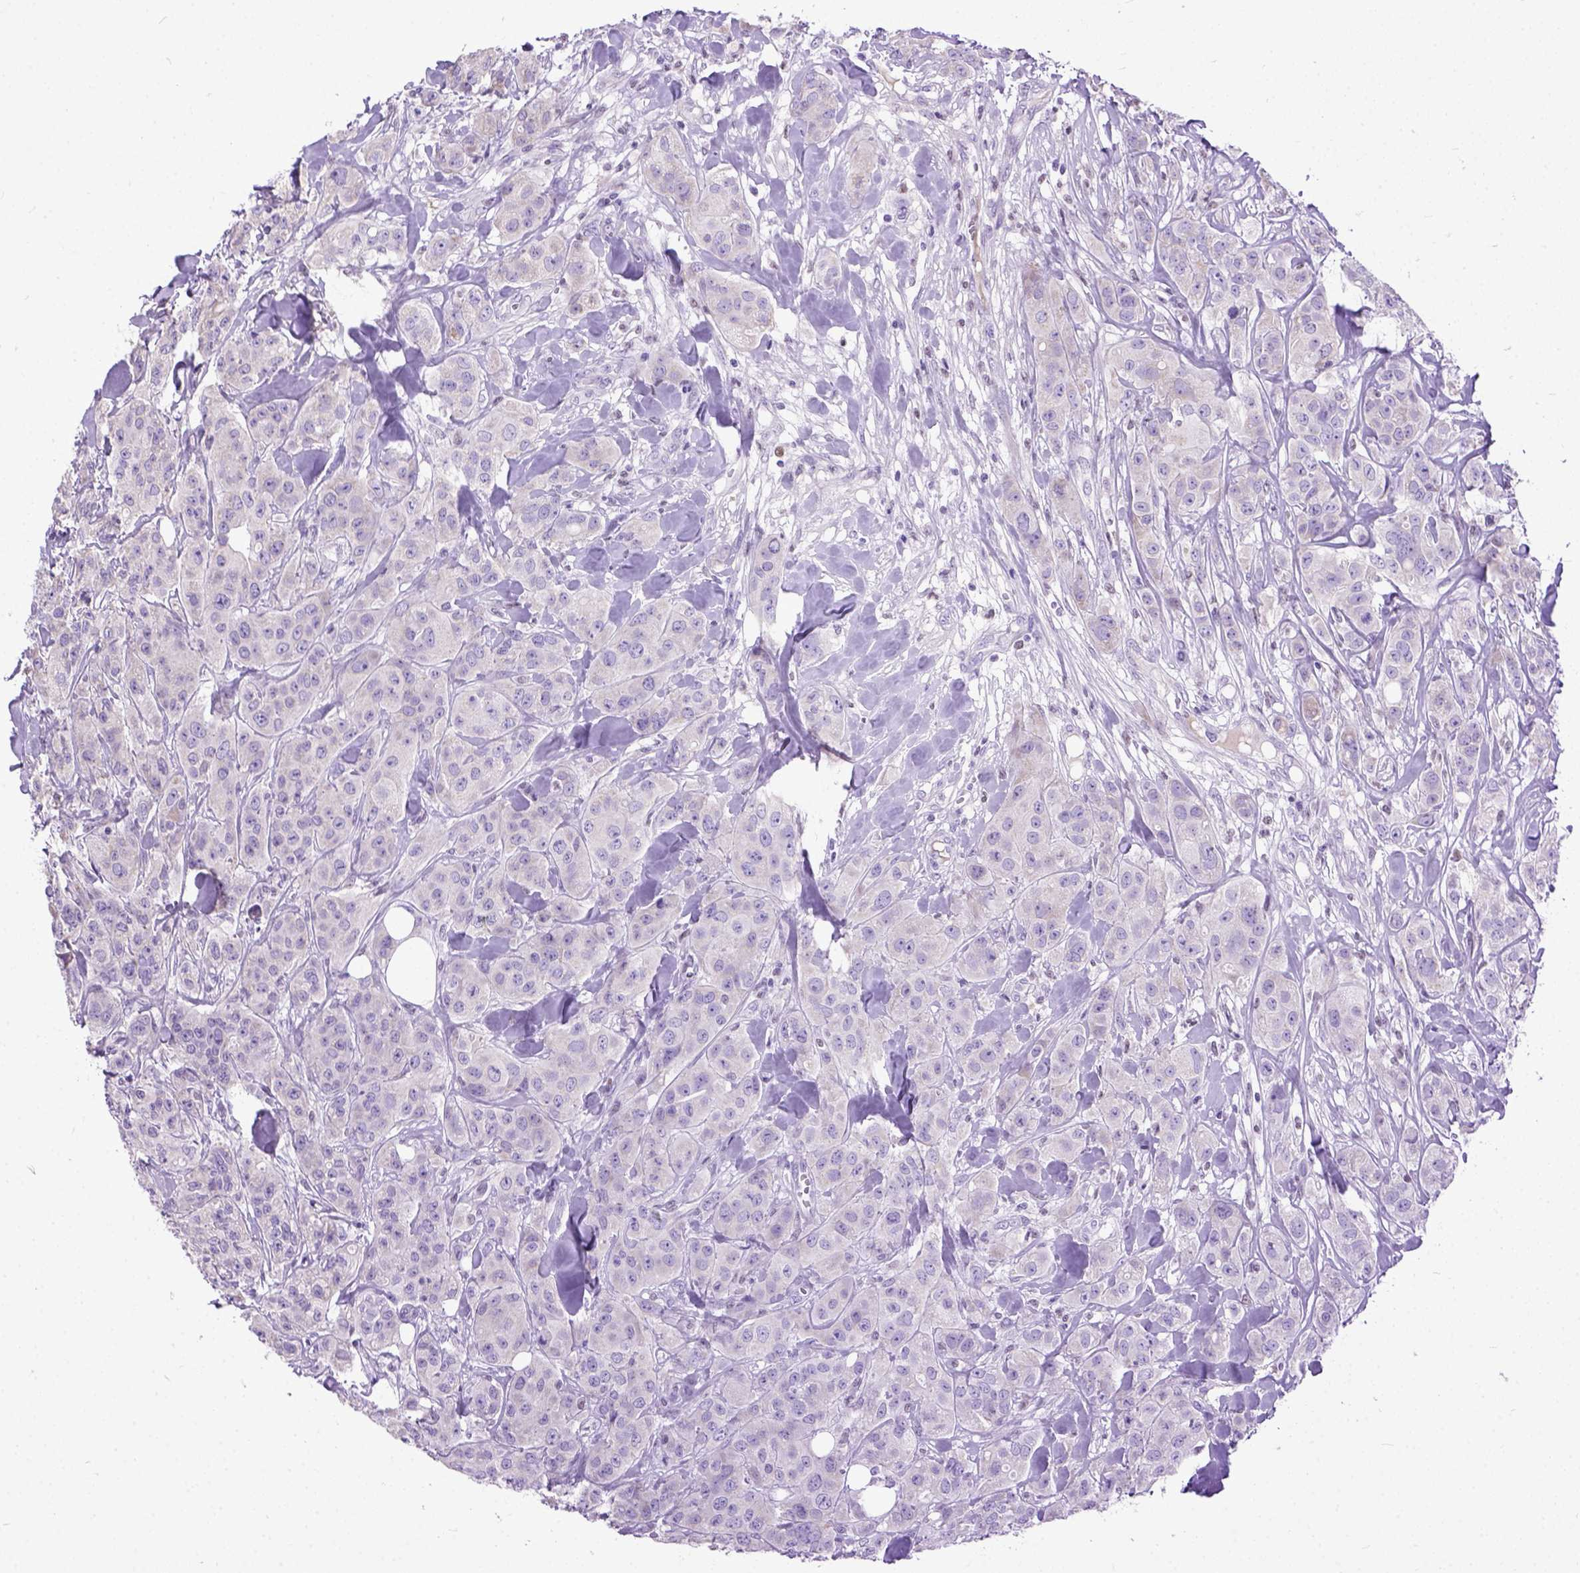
{"staining": {"intensity": "weak", "quantity": "25%-75%", "location": "cytoplasmic/membranous"}, "tissue": "breast cancer", "cell_type": "Tumor cells", "image_type": "cancer", "snomed": [{"axis": "morphology", "description": "Duct carcinoma"}, {"axis": "topography", "description": "Breast"}], "caption": "Immunohistochemical staining of breast intraductal carcinoma shows low levels of weak cytoplasmic/membranous protein positivity in about 25%-75% of tumor cells.", "gene": "CRB1", "patient": {"sex": "female", "age": 43}}